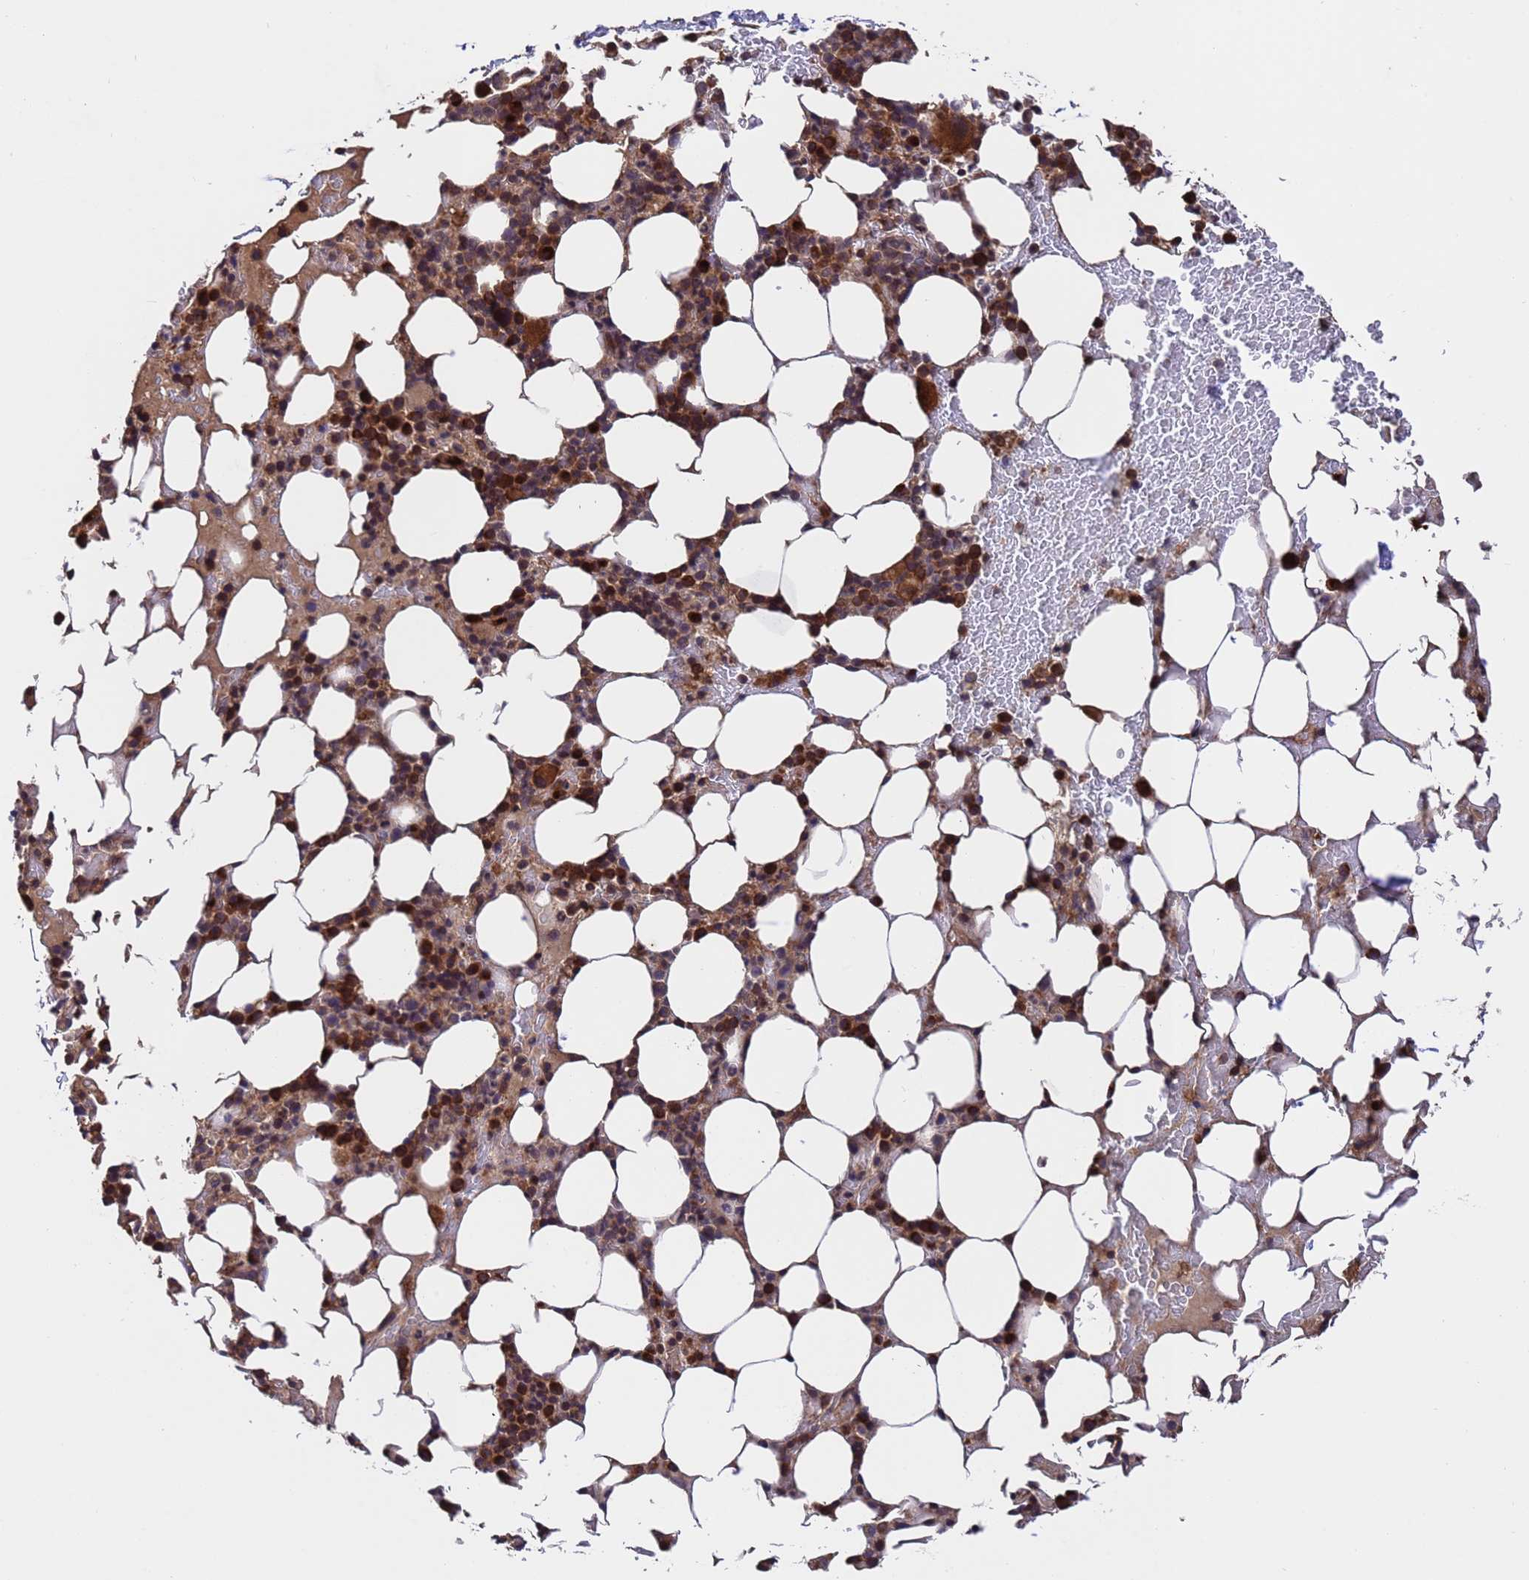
{"staining": {"intensity": "strong", "quantity": ">75%", "location": "cytoplasmic/membranous,nuclear"}, "tissue": "bone marrow", "cell_type": "Hematopoietic cells", "image_type": "normal", "snomed": [{"axis": "morphology", "description": "Normal tissue, NOS"}, {"axis": "topography", "description": "Bone marrow"}], "caption": "Protein expression analysis of unremarkable bone marrow exhibits strong cytoplasmic/membranous,nuclear staining in about >75% of hematopoietic cells.", "gene": "TSR3", "patient": {"sex": "male", "age": 78}}